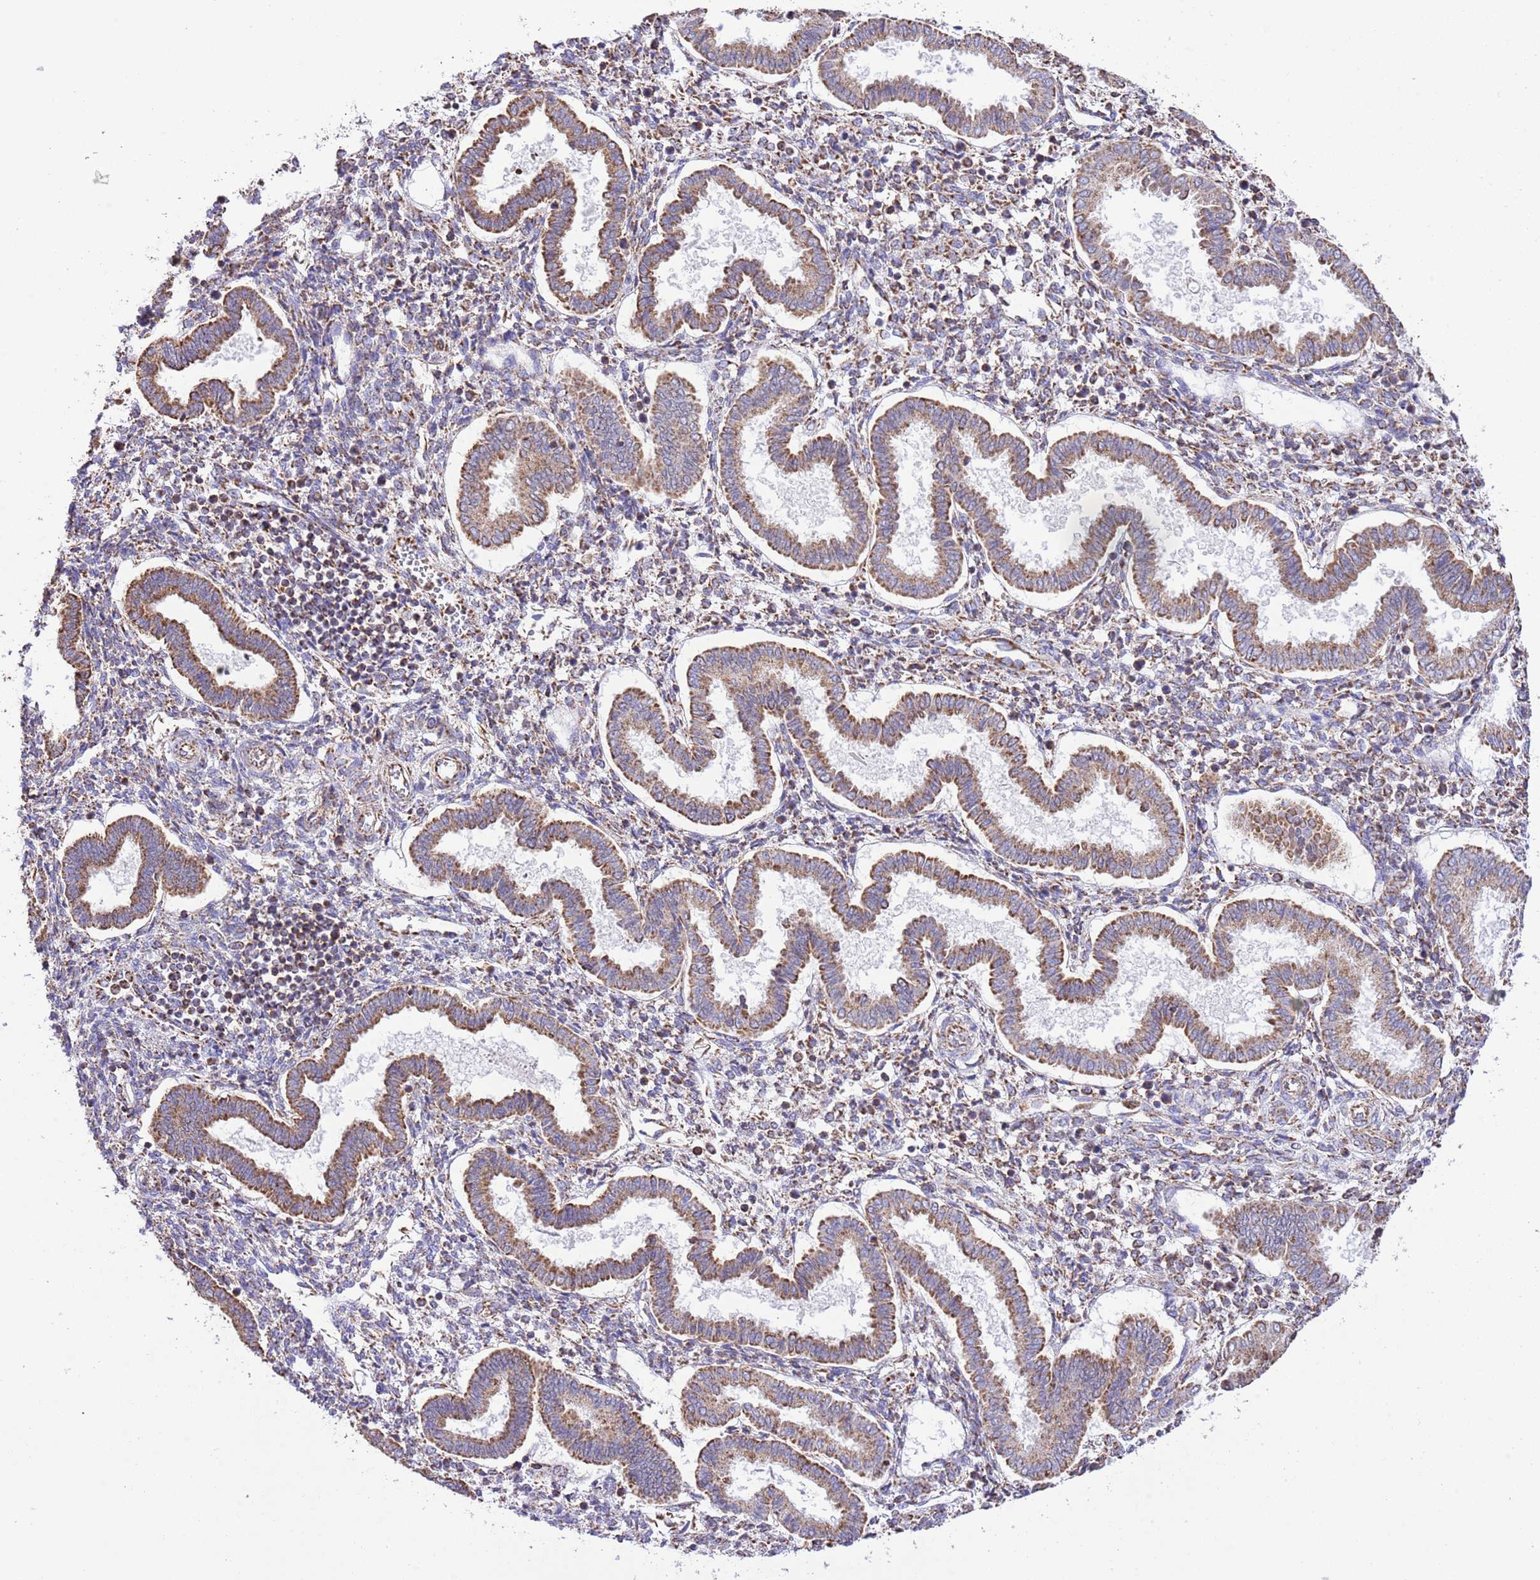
{"staining": {"intensity": "moderate", "quantity": "25%-75%", "location": "cytoplasmic/membranous"}, "tissue": "endometrium", "cell_type": "Cells in endometrial stroma", "image_type": "normal", "snomed": [{"axis": "morphology", "description": "Normal tissue, NOS"}, {"axis": "topography", "description": "Endometrium"}], "caption": "IHC (DAB (3,3'-diaminobenzidine)) staining of normal human endometrium exhibits moderate cytoplasmic/membranous protein staining in about 25%-75% of cells in endometrial stroma.", "gene": "TEKTIP1", "patient": {"sex": "female", "age": 24}}